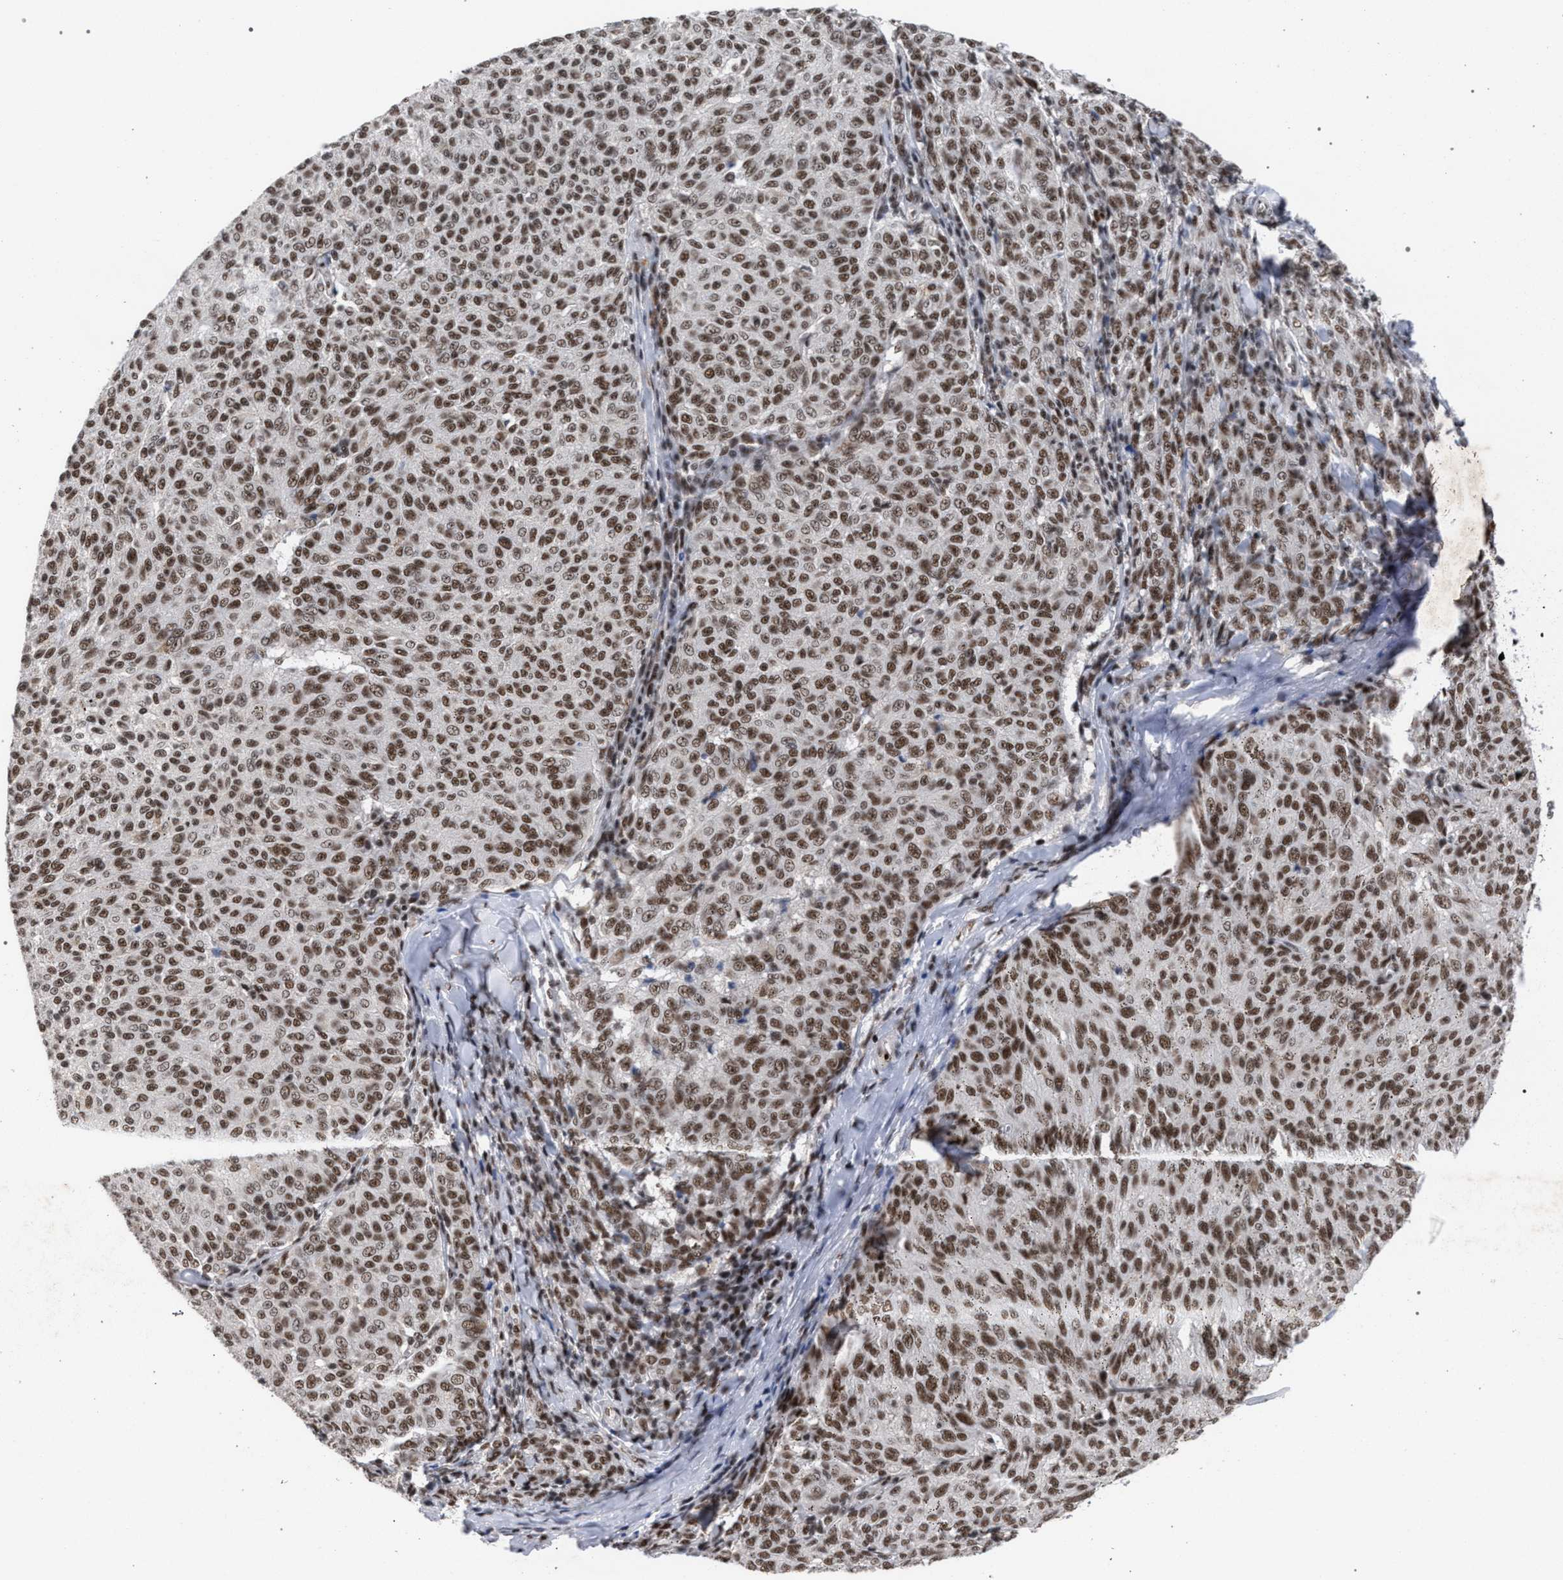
{"staining": {"intensity": "moderate", "quantity": ">75%", "location": "nuclear"}, "tissue": "melanoma", "cell_type": "Tumor cells", "image_type": "cancer", "snomed": [{"axis": "morphology", "description": "Malignant melanoma, NOS"}, {"axis": "topography", "description": "Skin"}], "caption": "Melanoma tissue displays moderate nuclear expression in about >75% of tumor cells, visualized by immunohistochemistry. (DAB (3,3'-diaminobenzidine) IHC with brightfield microscopy, high magnification).", "gene": "SCAF4", "patient": {"sex": "female", "age": 72}}